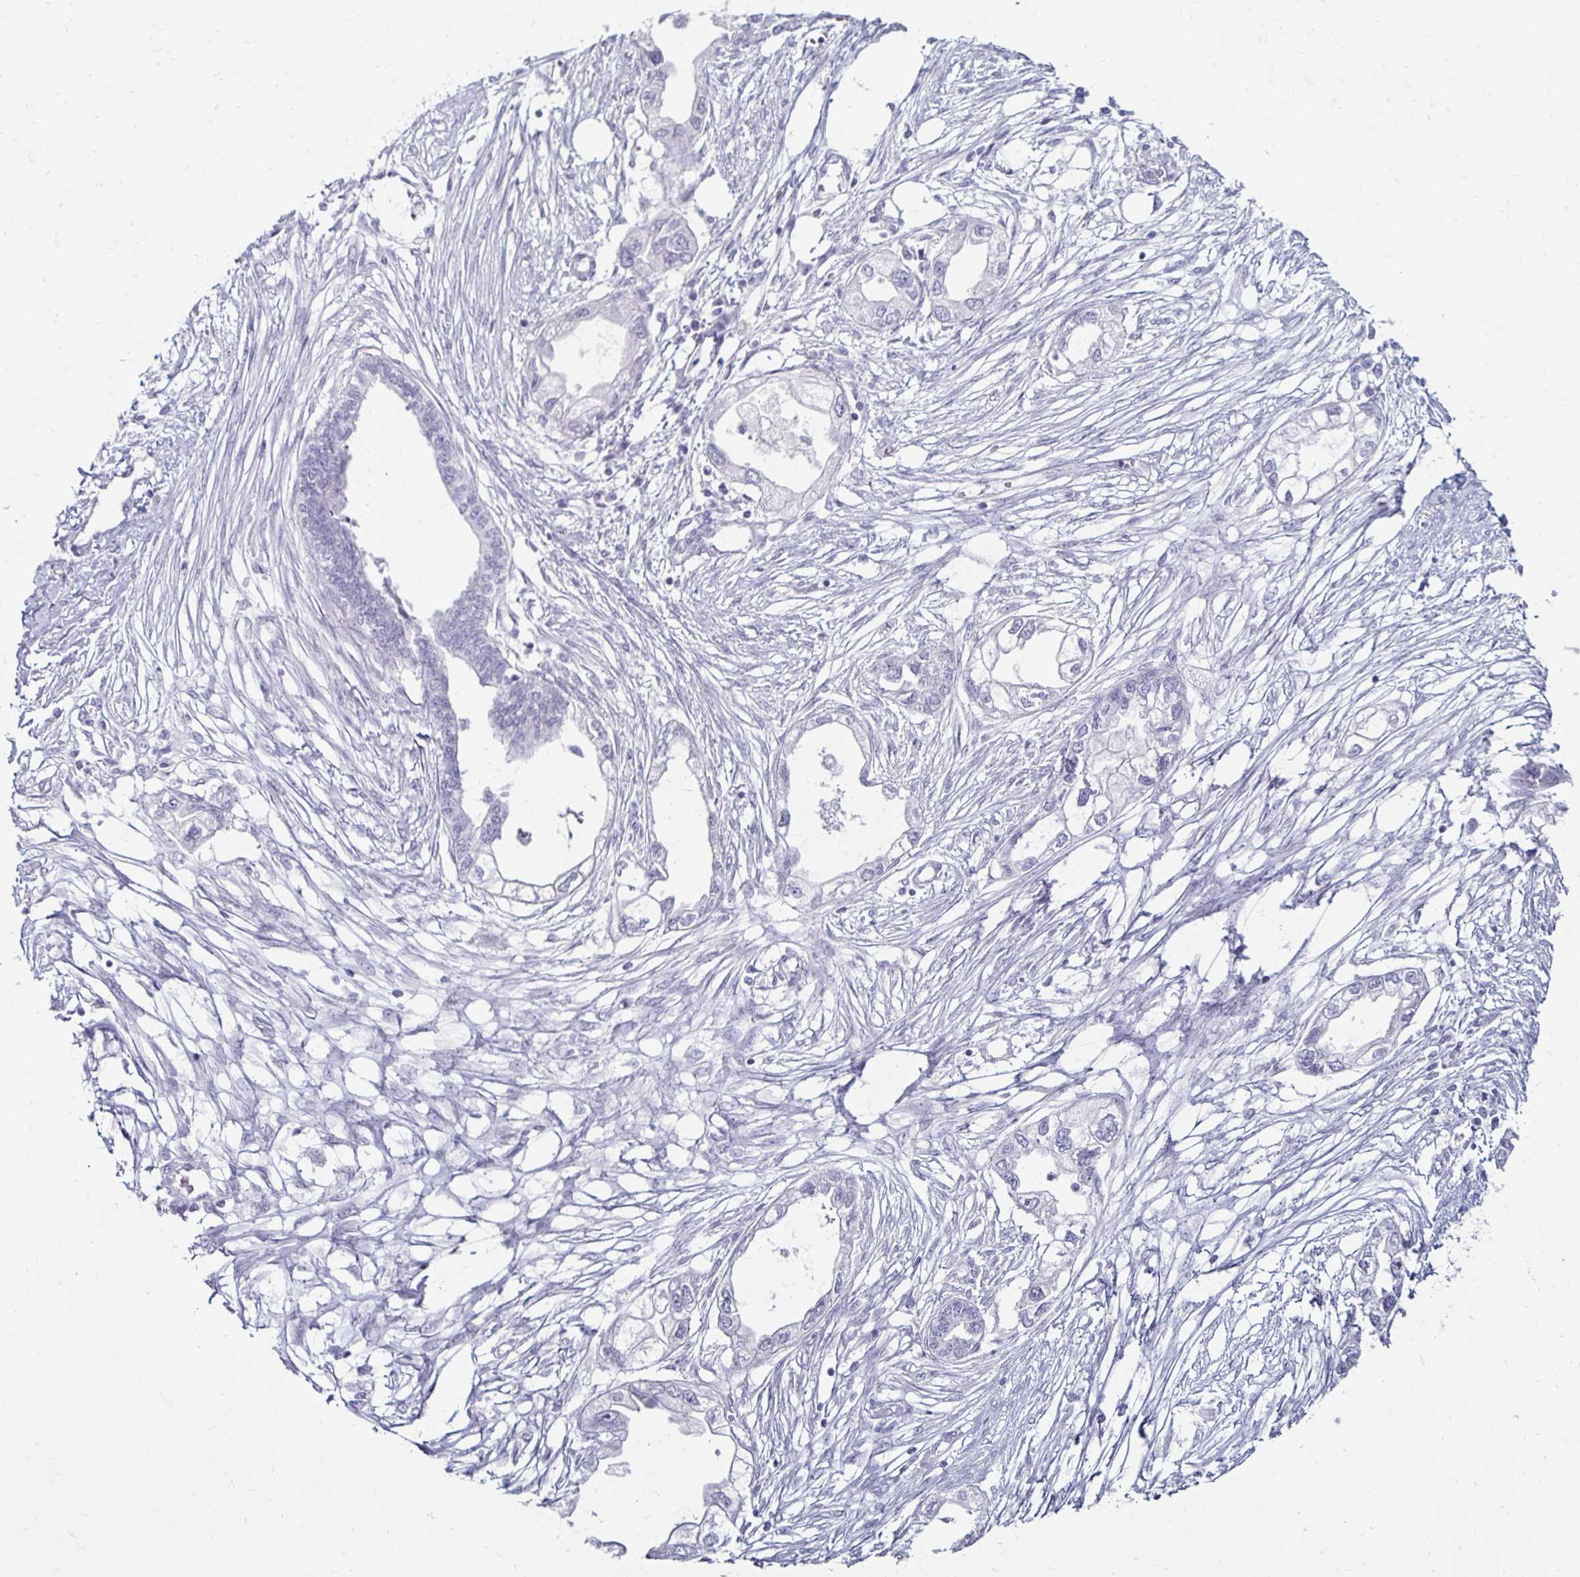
{"staining": {"intensity": "negative", "quantity": "none", "location": "none"}, "tissue": "endometrial cancer", "cell_type": "Tumor cells", "image_type": "cancer", "snomed": [{"axis": "morphology", "description": "Adenocarcinoma, NOS"}, {"axis": "morphology", "description": "Adenocarcinoma, metastatic, NOS"}, {"axis": "topography", "description": "Adipose tissue"}, {"axis": "topography", "description": "Endometrium"}], "caption": "Endometrial adenocarcinoma was stained to show a protein in brown. There is no significant expression in tumor cells.", "gene": "TOMM34", "patient": {"sex": "female", "age": 67}}